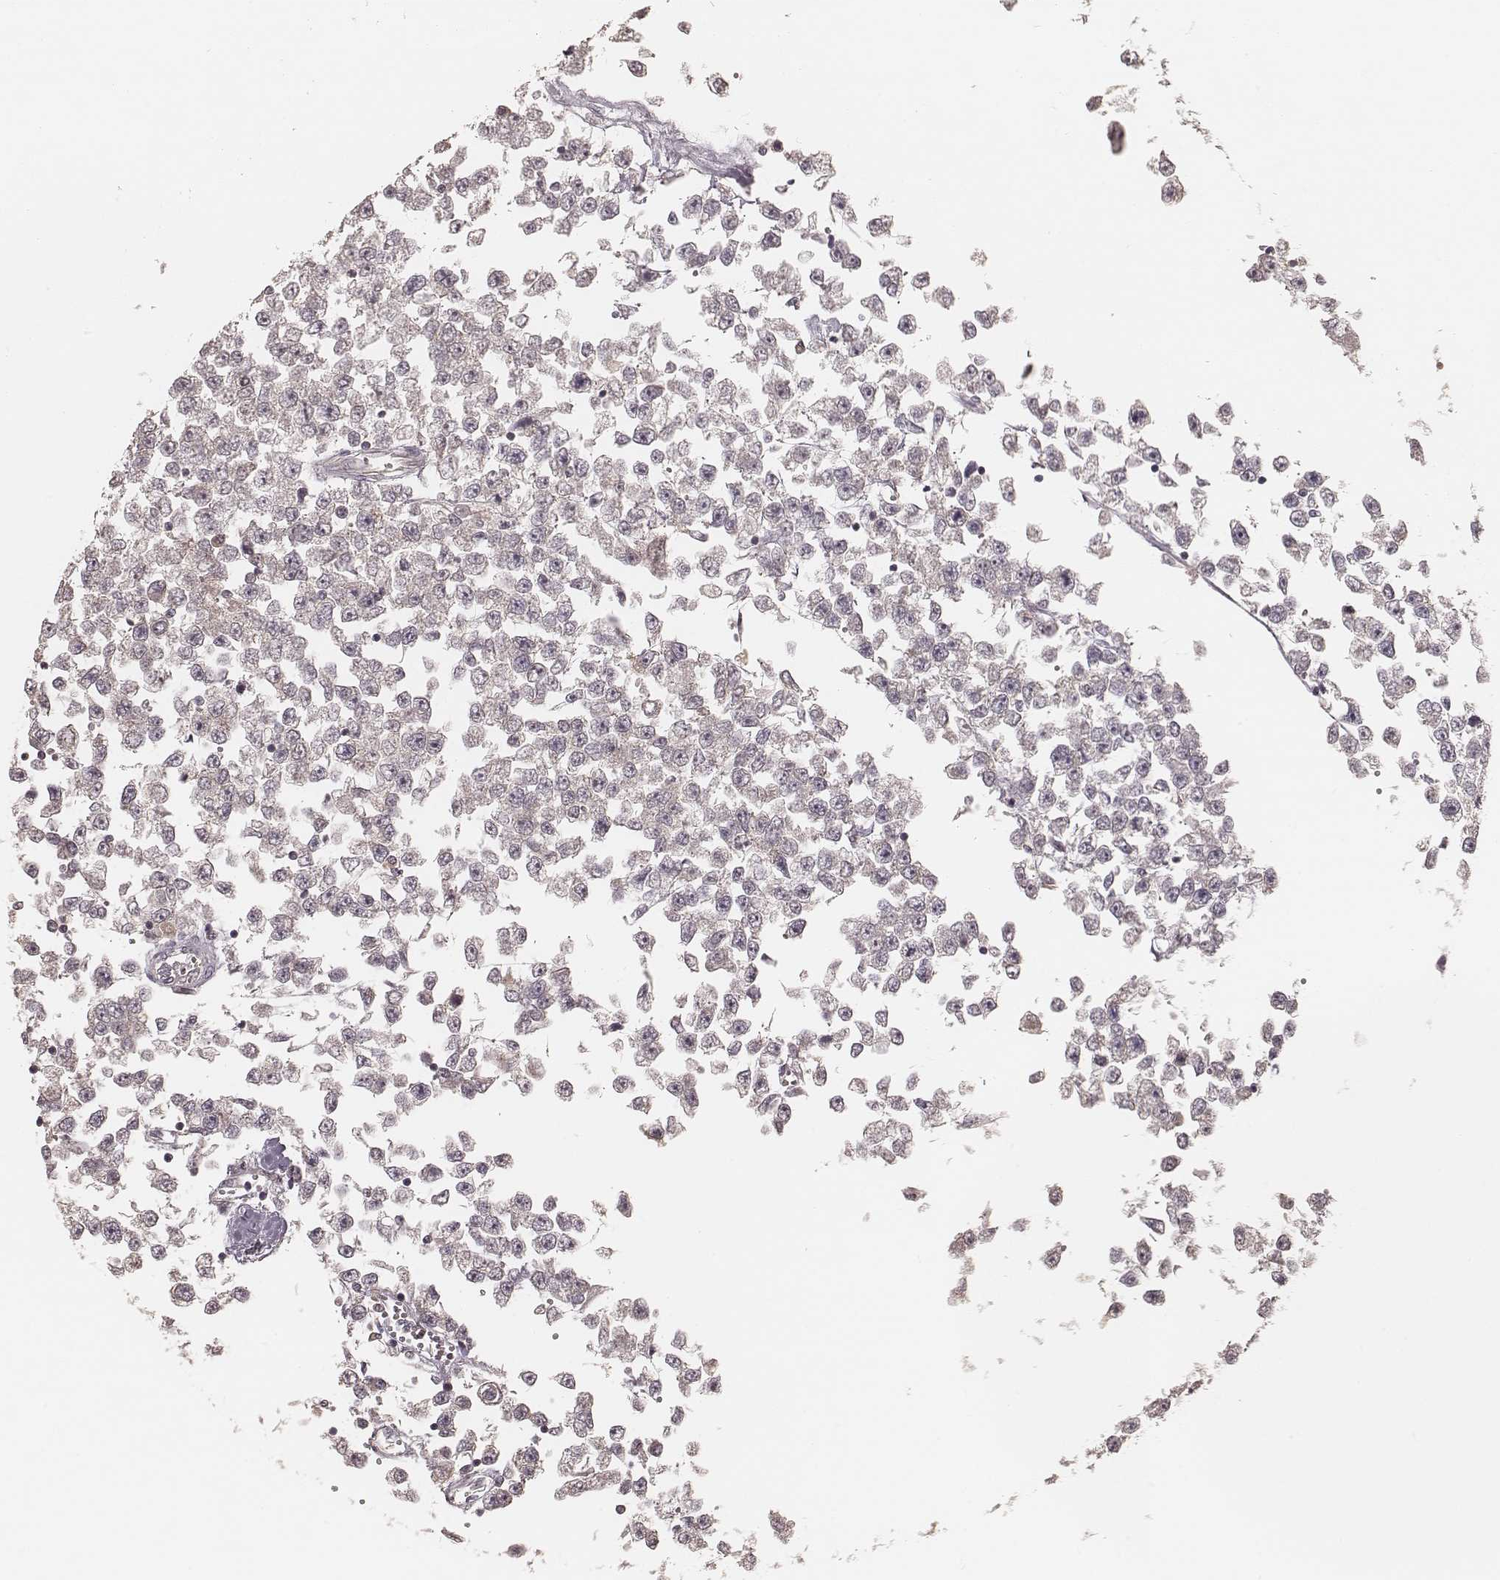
{"staining": {"intensity": "weak", "quantity": "25%-75%", "location": "cytoplasmic/membranous"}, "tissue": "testis cancer", "cell_type": "Tumor cells", "image_type": "cancer", "snomed": [{"axis": "morphology", "description": "Seminoma, NOS"}, {"axis": "topography", "description": "Testis"}], "caption": "Protein expression analysis of testis cancer (seminoma) exhibits weak cytoplasmic/membranous expression in approximately 25%-75% of tumor cells.", "gene": "CARS1", "patient": {"sex": "male", "age": 34}}